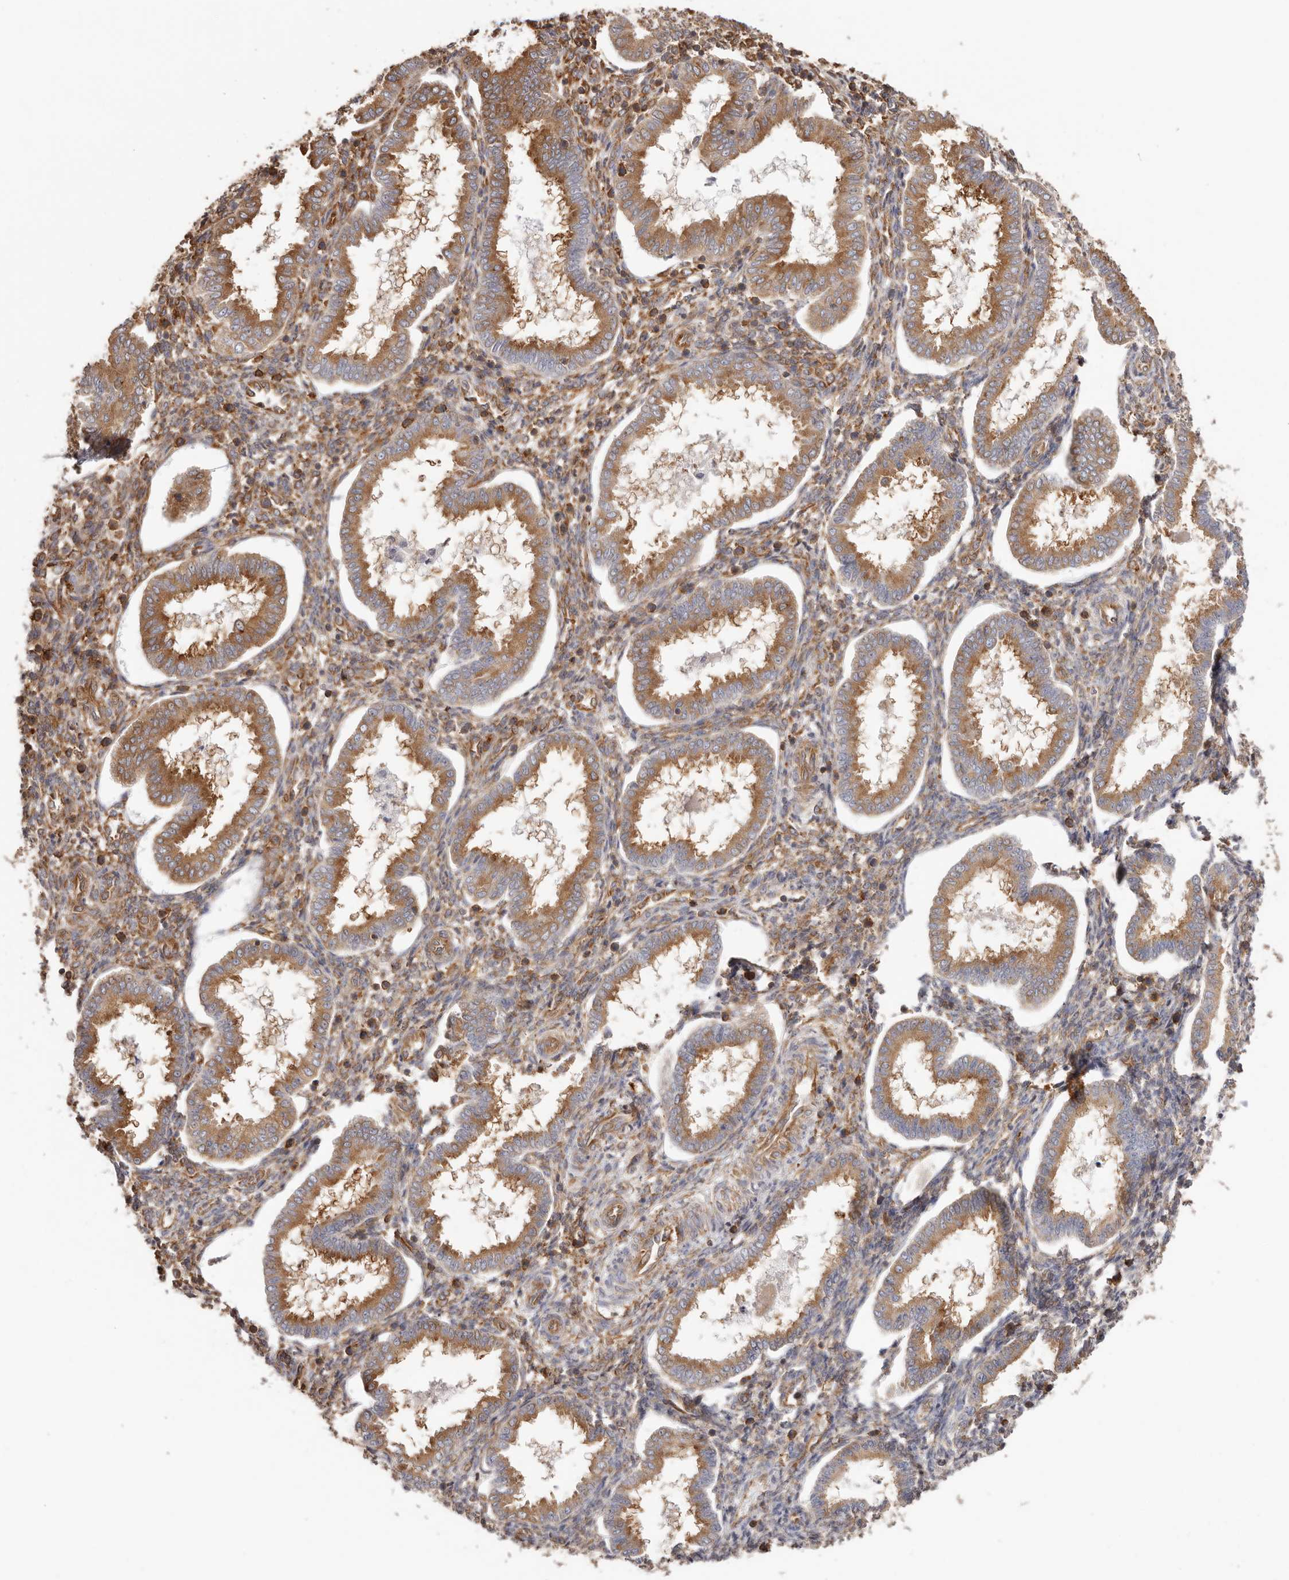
{"staining": {"intensity": "moderate", "quantity": ">75%", "location": "cytoplasmic/membranous"}, "tissue": "endometrium", "cell_type": "Cells in endometrial stroma", "image_type": "normal", "snomed": [{"axis": "morphology", "description": "Normal tissue, NOS"}, {"axis": "topography", "description": "Endometrium"}], "caption": "This is an image of immunohistochemistry (IHC) staining of benign endometrium, which shows moderate positivity in the cytoplasmic/membranous of cells in endometrial stroma.", "gene": "EPRS1", "patient": {"sex": "female", "age": 24}}